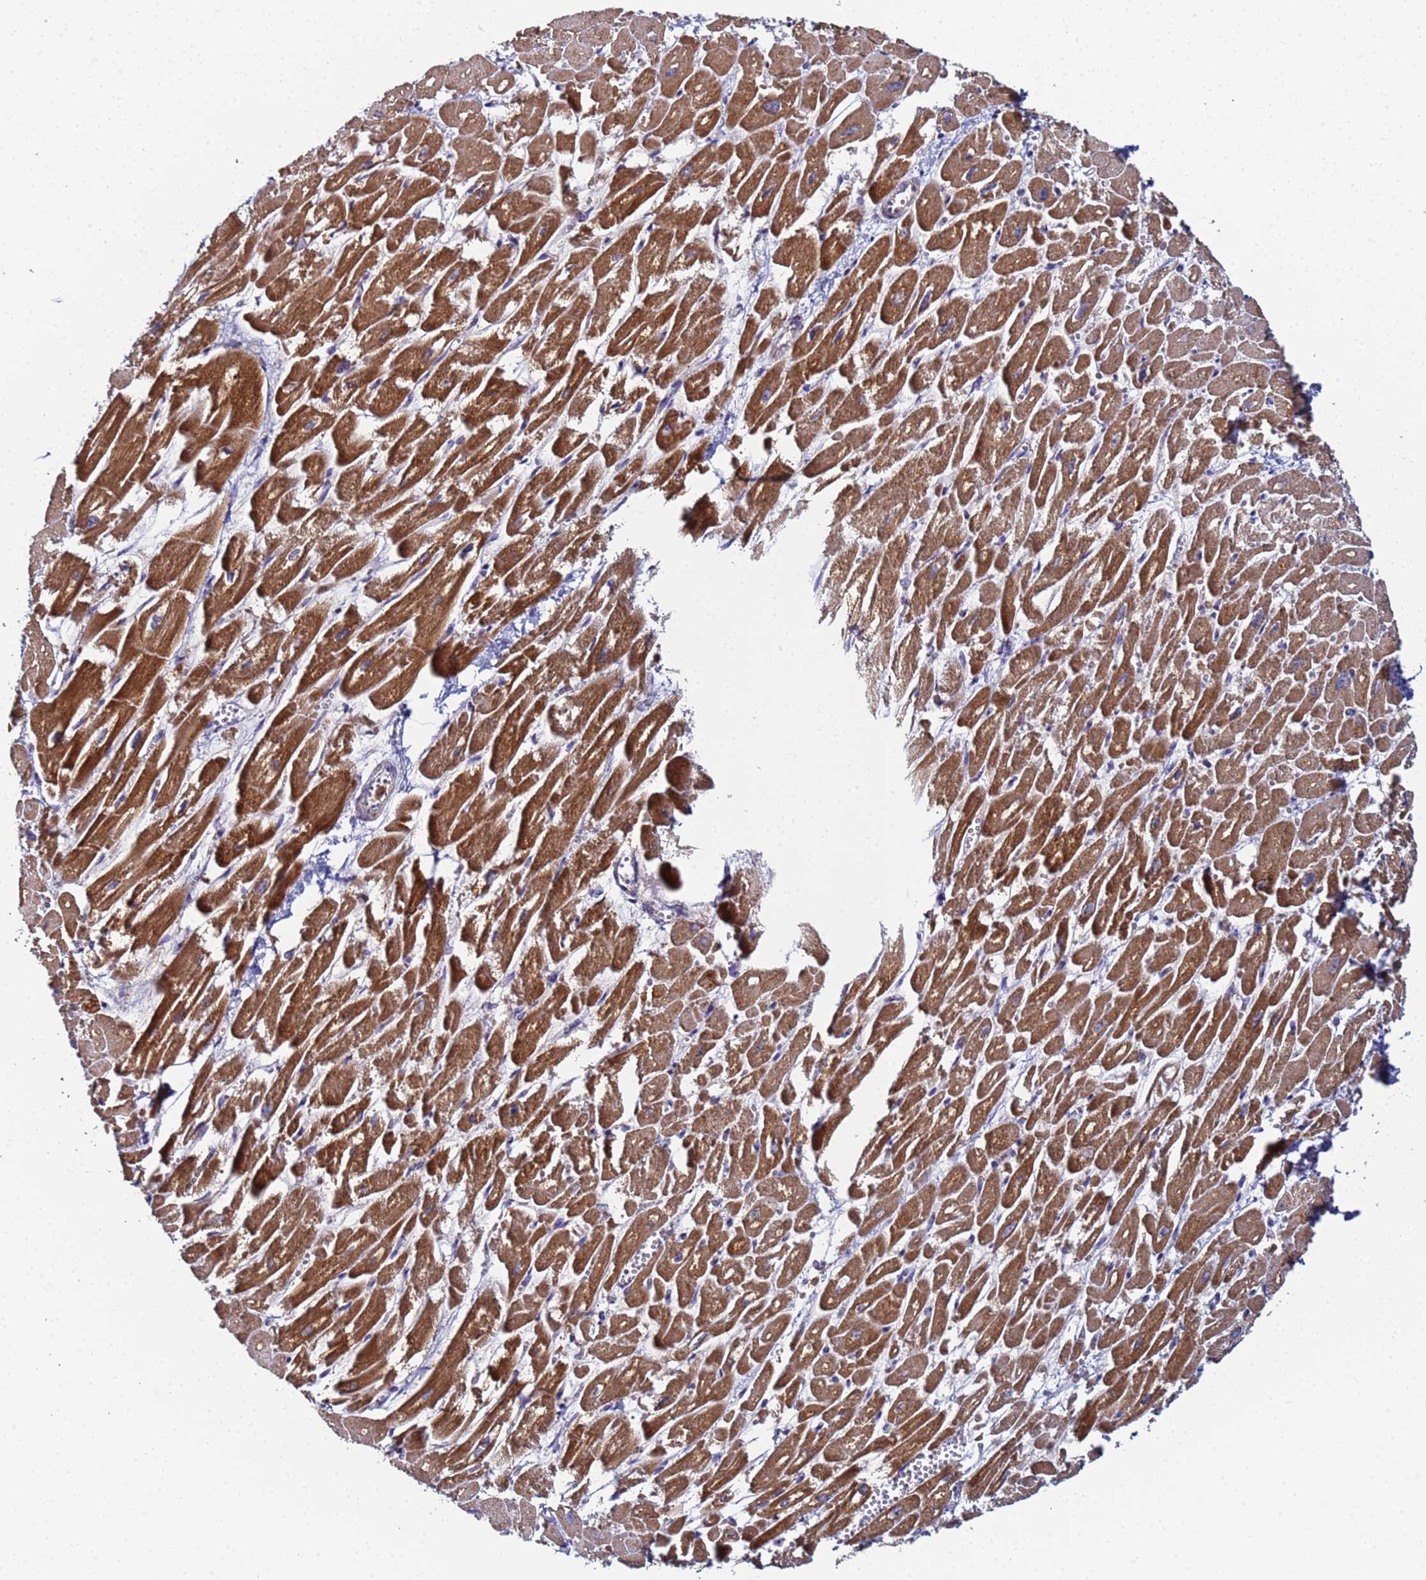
{"staining": {"intensity": "strong", "quantity": ">75%", "location": "cytoplasmic/membranous"}, "tissue": "heart muscle", "cell_type": "Cardiomyocytes", "image_type": "normal", "snomed": [{"axis": "morphology", "description": "Normal tissue, NOS"}, {"axis": "topography", "description": "Heart"}], "caption": "Heart muscle stained for a protein (brown) shows strong cytoplasmic/membranous positive expression in about >75% of cardiomyocytes.", "gene": "CCDC127", "patient": {"sex": "male", "age": 54}}